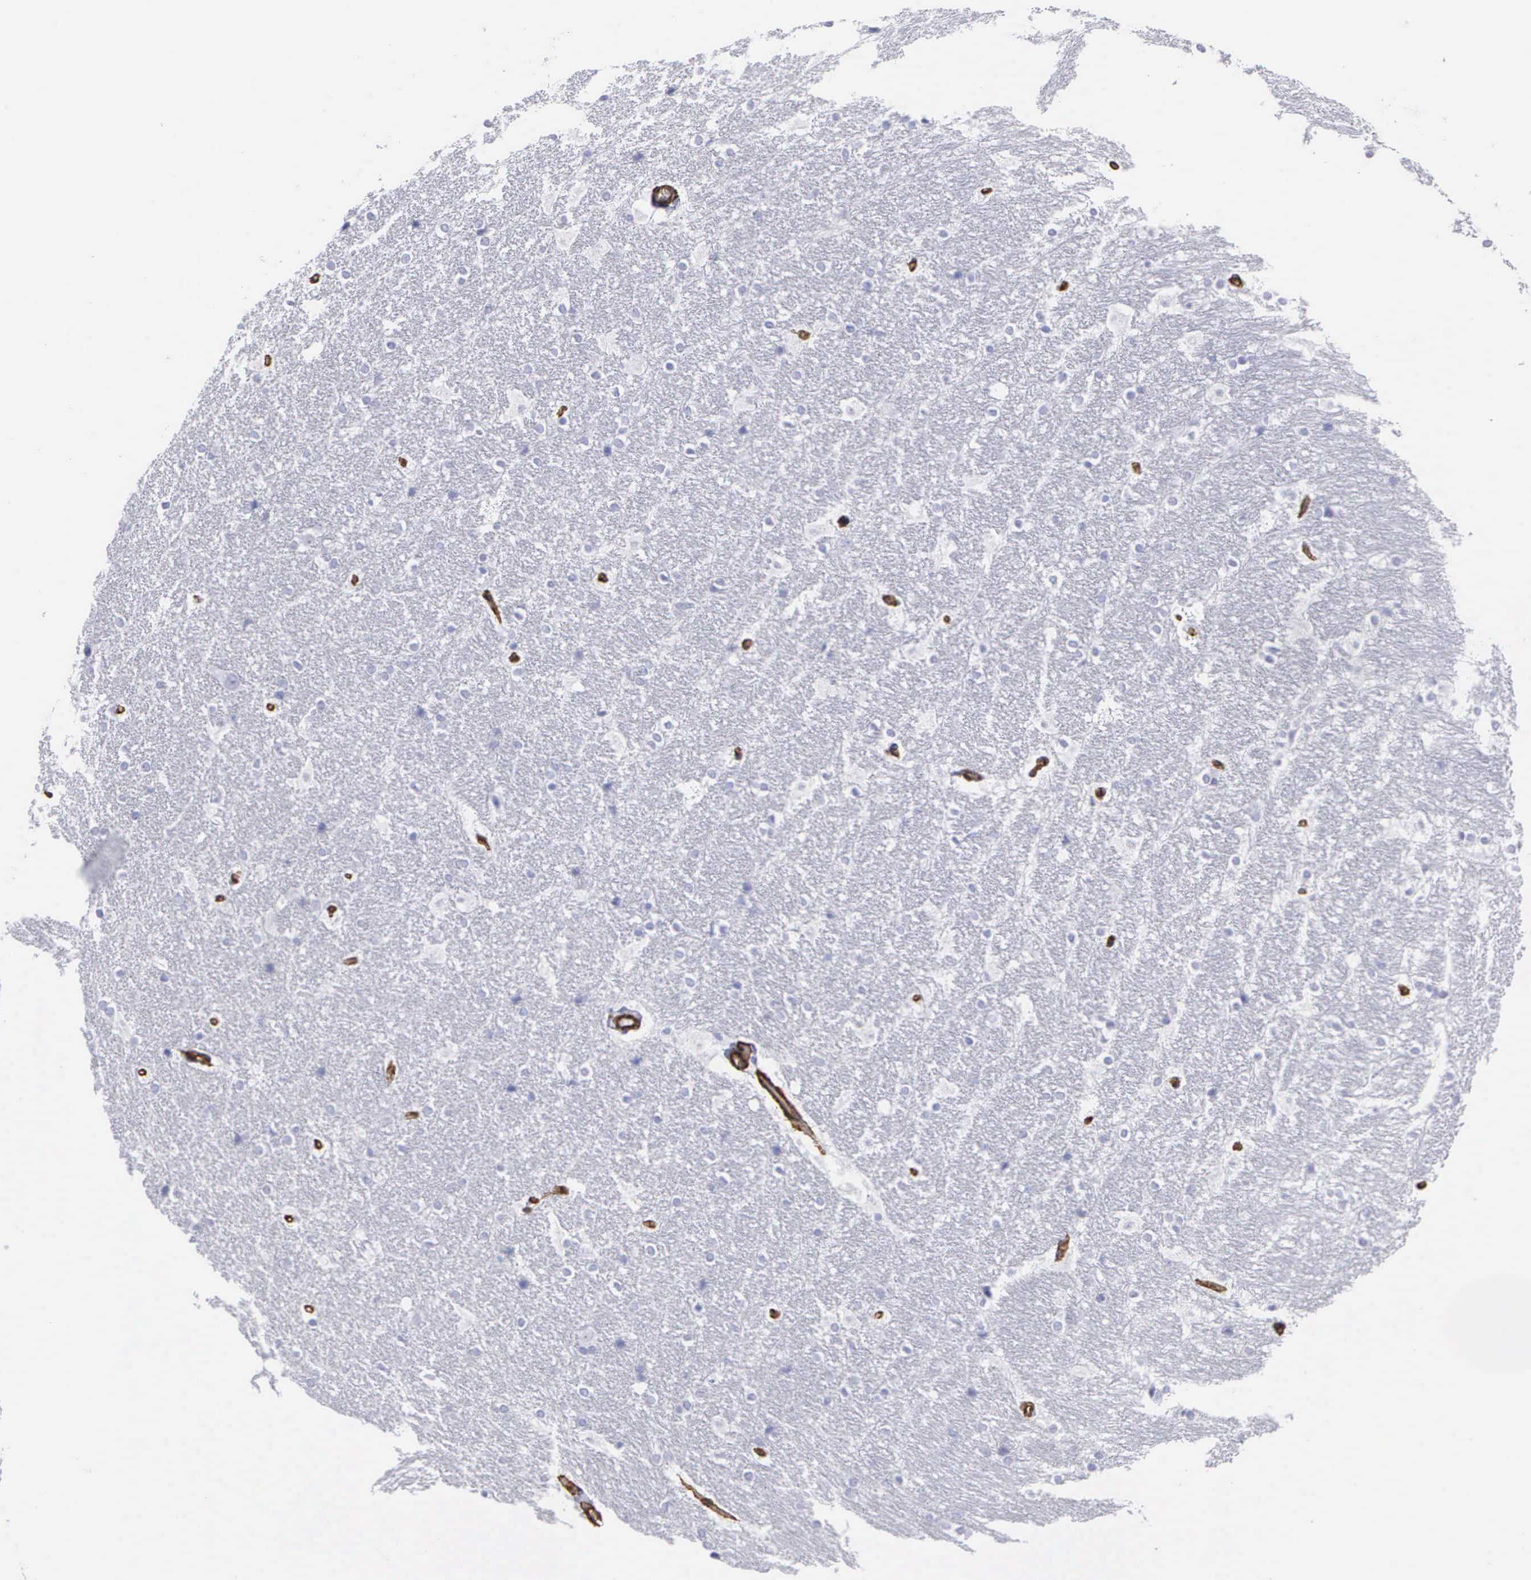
{"staining": {"intensity": "negative", "quantity": "none", "location": "none"}, "tissue": "hippocampus", "cell_type": "Glial cells", "image_type": "normal", "snomed": [{"axis": "morphology", "description": "Normal tissue, NOS"}, {"axis": "topography", "description": "Hippocampus"}], "caption": "This is an immunohistochemistry histopathology image of unremarkable hippocampus. There is no positivity in glial cells.", "gene": "MAGEB10", "patient": {"sex": "female", "age": 19}}